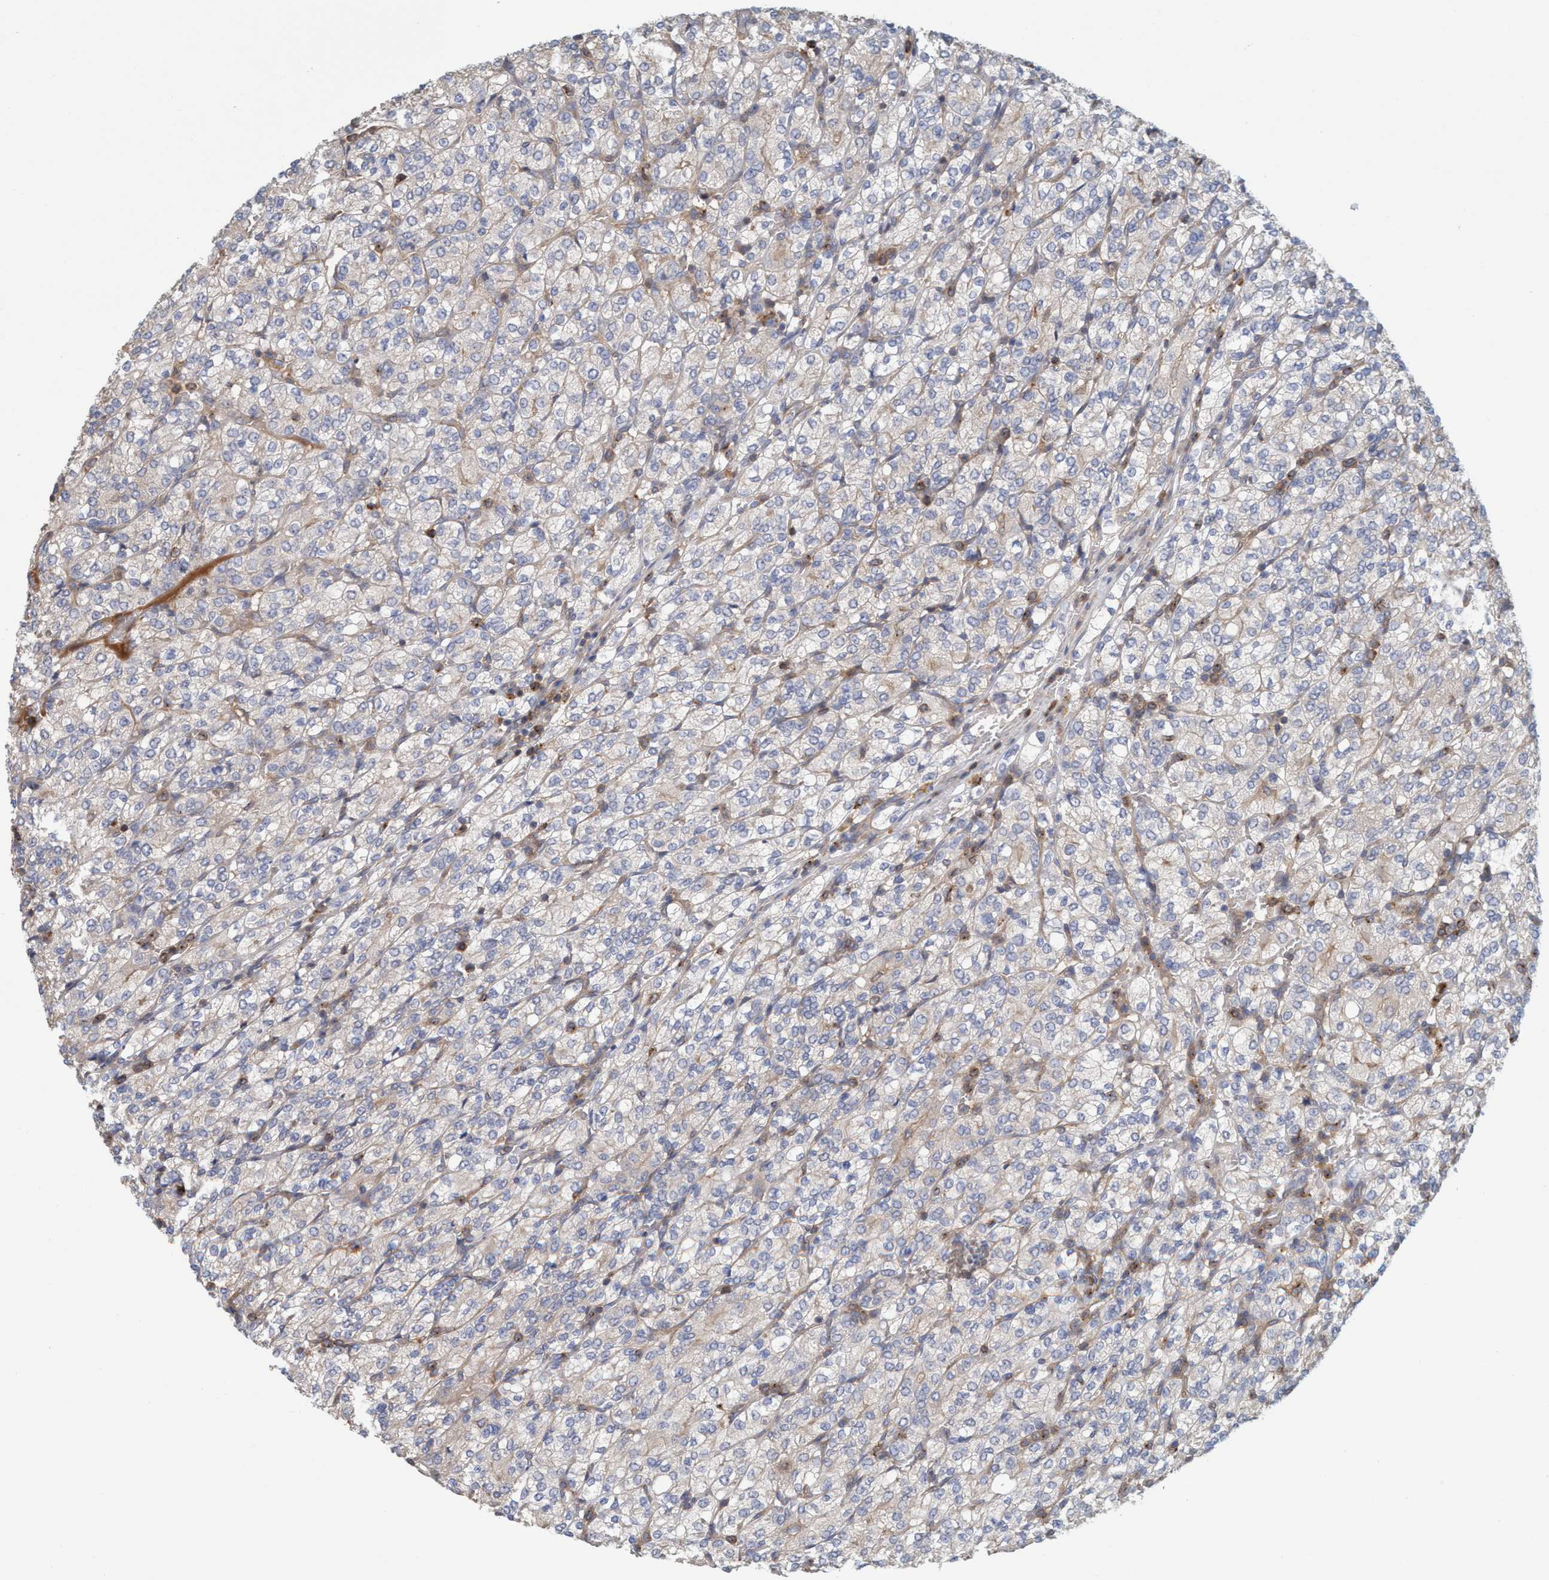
{"staining": {"intensity": "weak", "quantity": ">75%", "location": "cytoplasmic/membranous"}, "tissue": "renal cancer", "cell_type": "Tumor cells", "image_type": "cancer", "snomed": [{"axis": "morphology", "description": "Adenocarcinoma, NOS"}, {"axis": "topography", "description": "Kidney"}], "caption": "Tumor cells exhibit weak cytoplasmic/membranous positivity in about >75% of cells in renal cancer.", "gene": "SPECC1", "patient": {"sex": "male", "age": 77}}